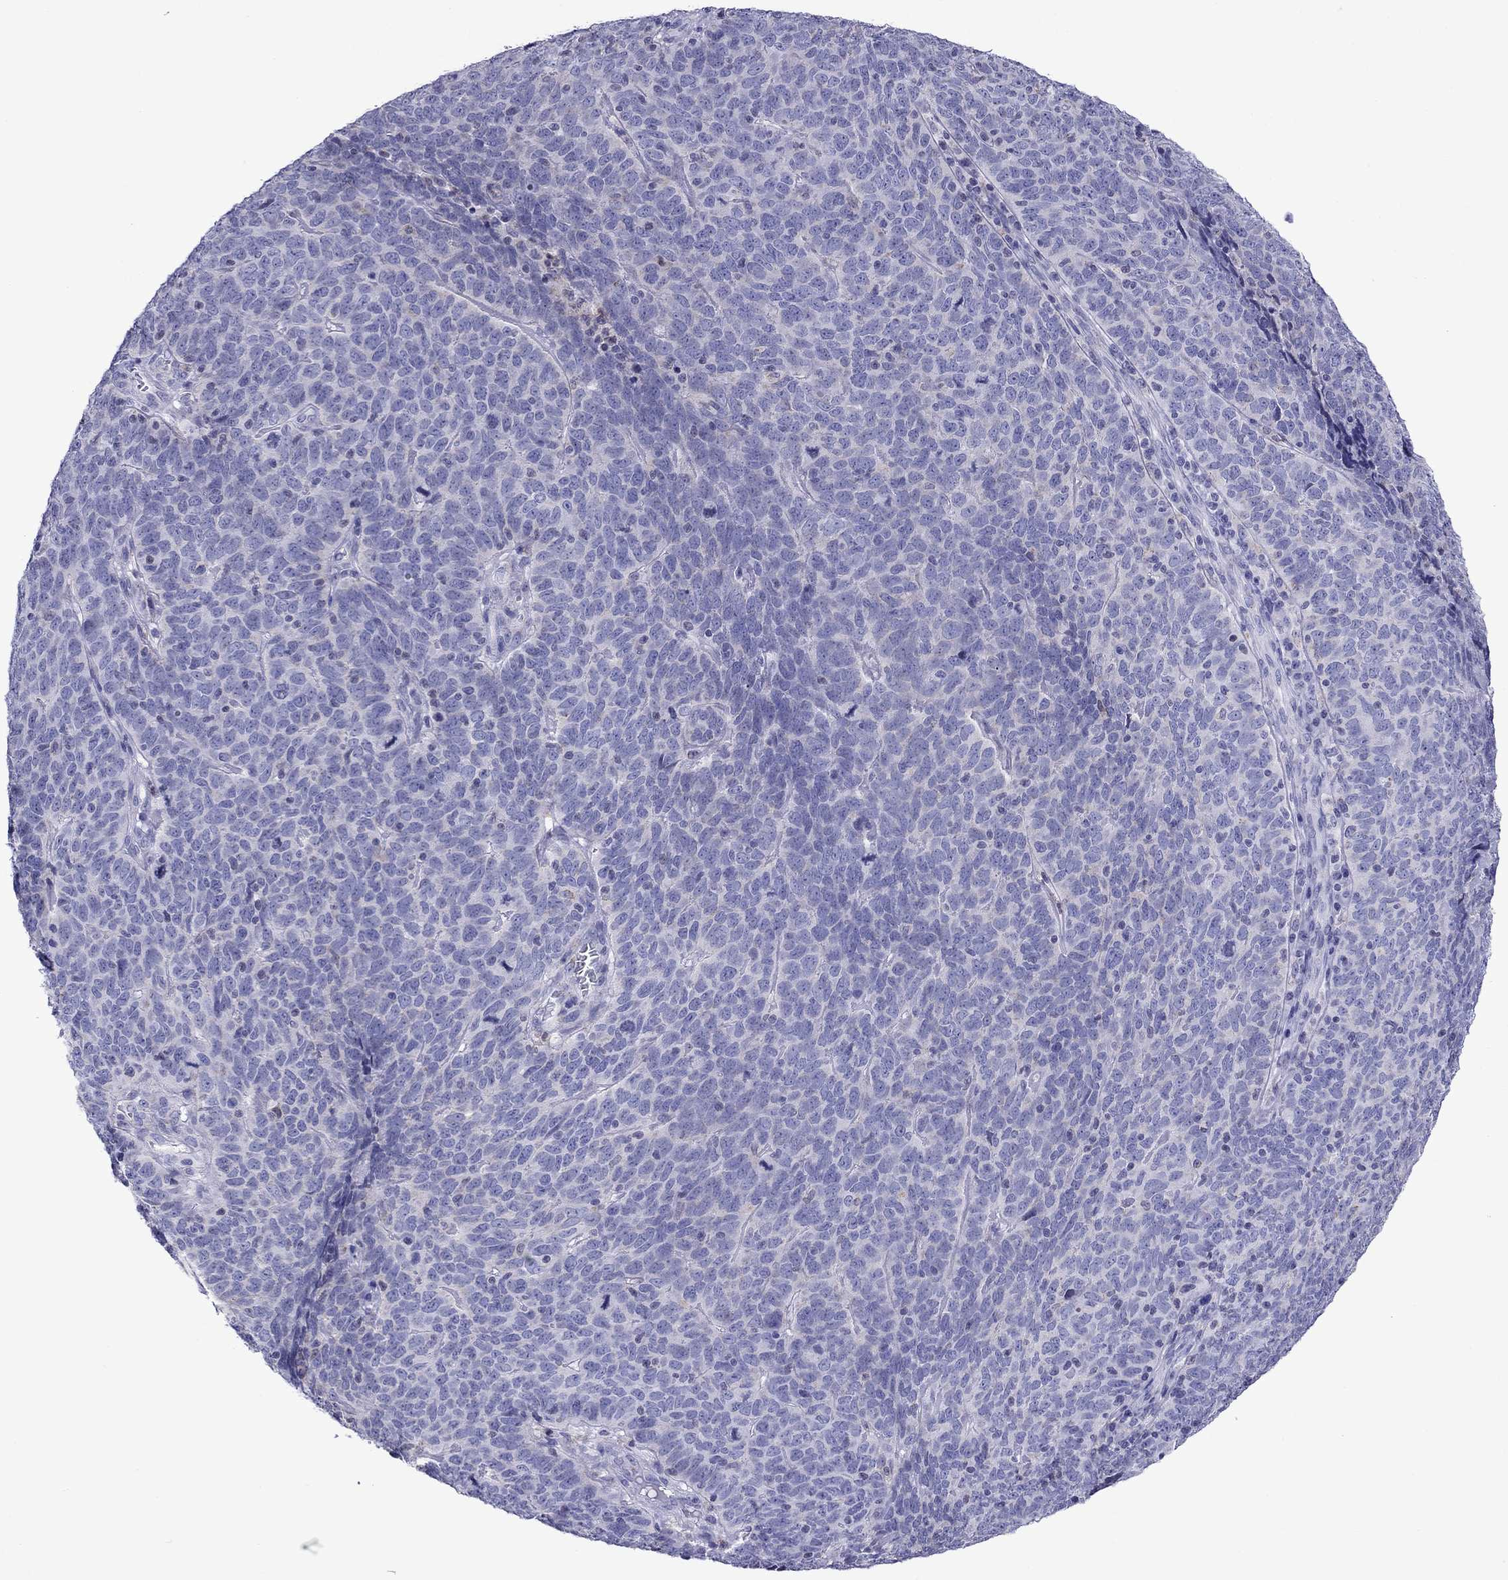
{"staining": {"intensity": "negative", "quantity": "none", "location": "none"}, "tissue": "skin cancer", "cell_type": "Tumor cells", "image_type": "cancer", "snomed": [{"axis": "morphology", "description": "Squamous cell carcinoma, NOS"}, {"axis": "topography", "description": "Skin"}, {"axis": "topography", "description": "Anal"}], "caption": "Immunohistochemistry (IHC) of skin cancer shows no staining in tumor cells.", "gene": "SCG2", "patient": {"sex": "female", "age": 51}}